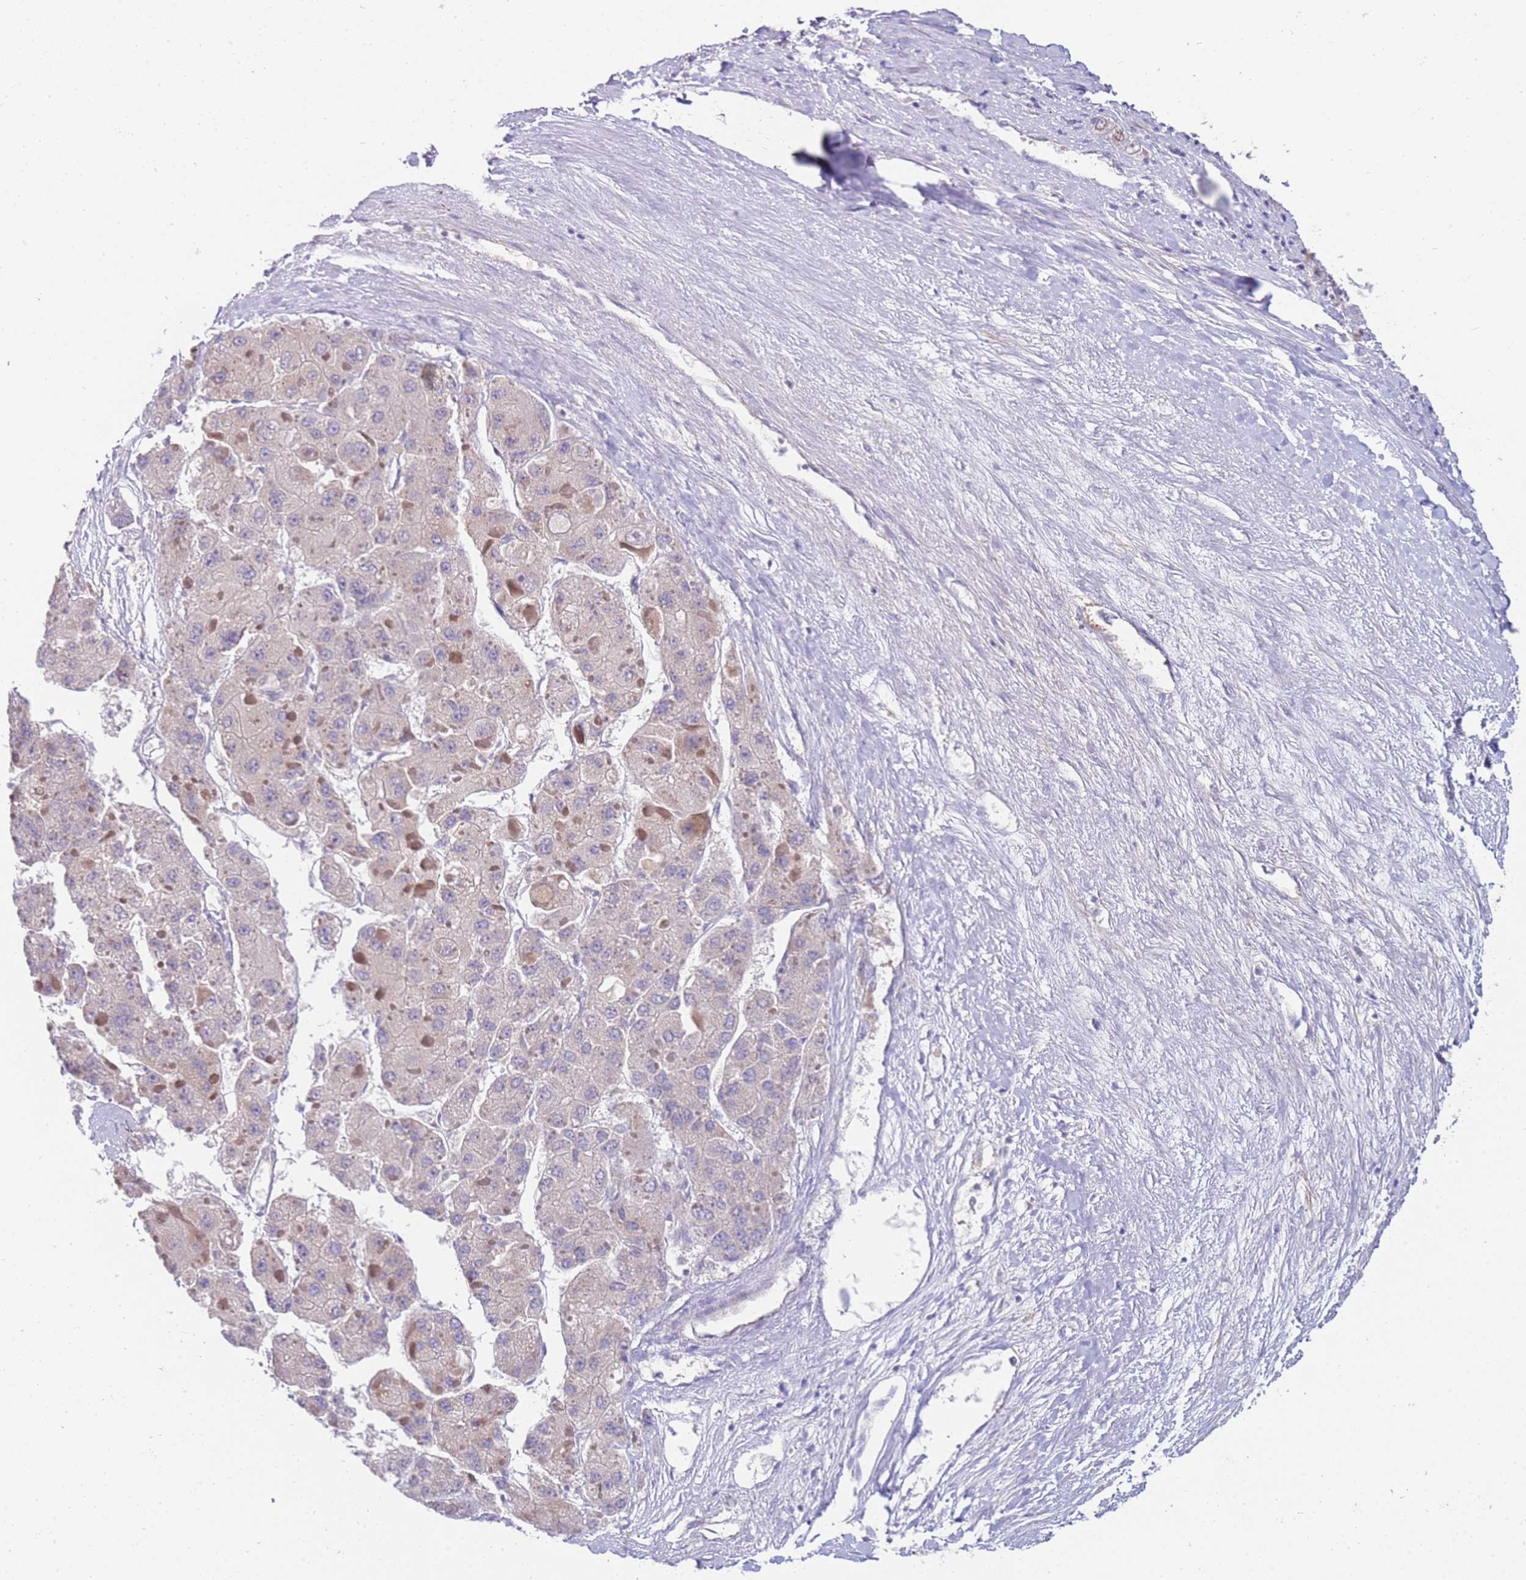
{"staining": {"intensity": "negative", "quantity": "none", "location": "none"}, "tissue": "liver cancer", "cell_type": "Tumor cells", "image_type": "cancer", "snomed": [{"axis": "morphology", "description": "Carcinoma, Hepatocellular, NOS"}, {"axis": "topography", "description": "Liver"}], "caption": "Hepatocellular carcinoma (liver) stained for a protein using immunohistochemistry demonstrates no expression tumor cells.", "gene": "STK25", "patient": {"sex": "female", "age": 73}}